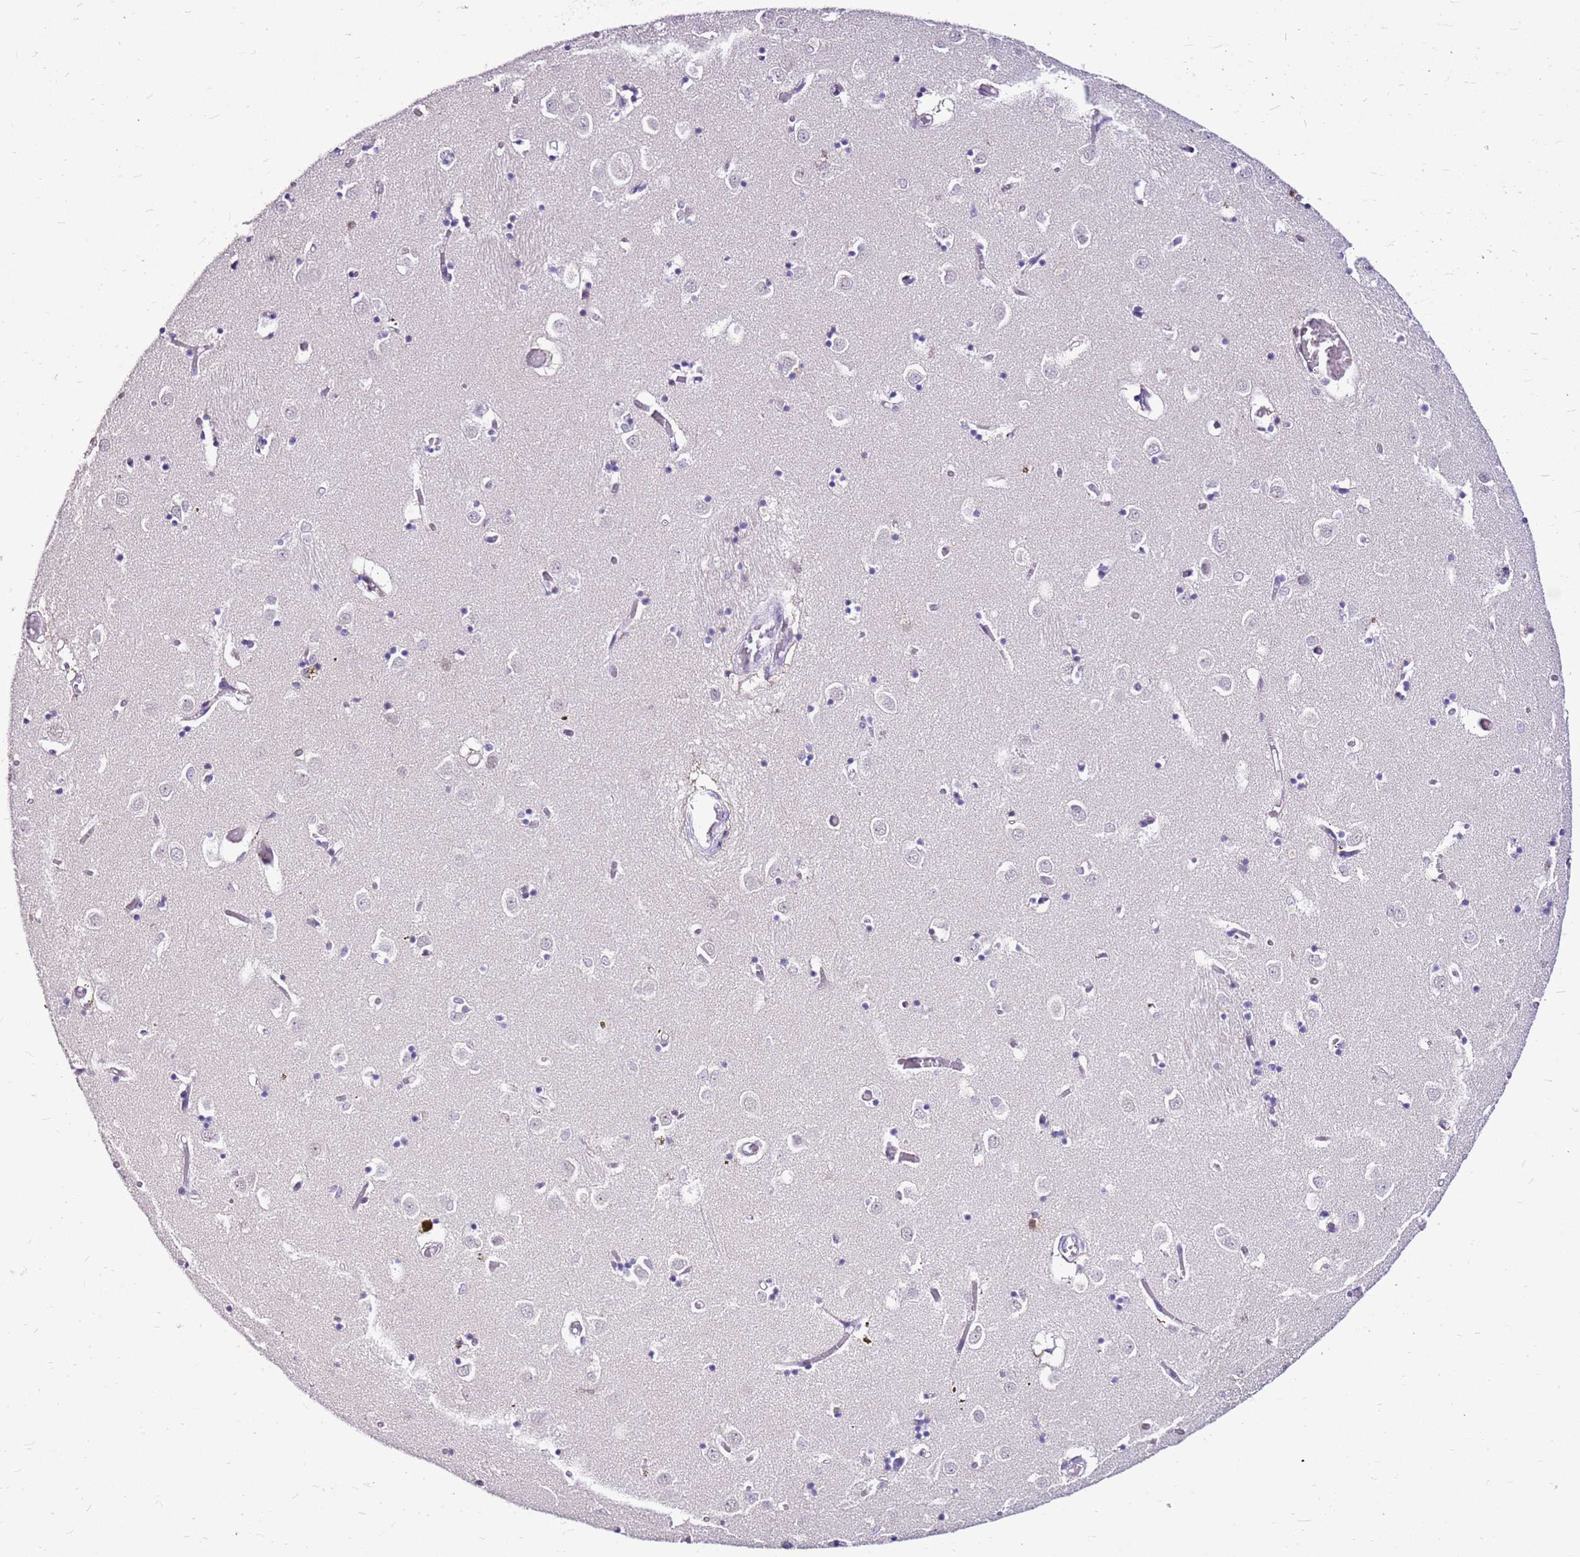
{"staining": {"intensity": "negative", "quantity": "none", "location": "none"}, "tissue": "caudate", "cell_type": "Glial cells", "image_type": "normal", "snomed": [{"axis": "morphology", "description": "Normal tissue, NOS"}, {"axis": "topography", "description": "Lateral ventricle wall"}], "caption": "Histopathology image shows no significant protein positivity in glial cells of unremarkable caudate.", "gene": "ALDH1A3", "patient": {"sex": "male", "age": 70}}